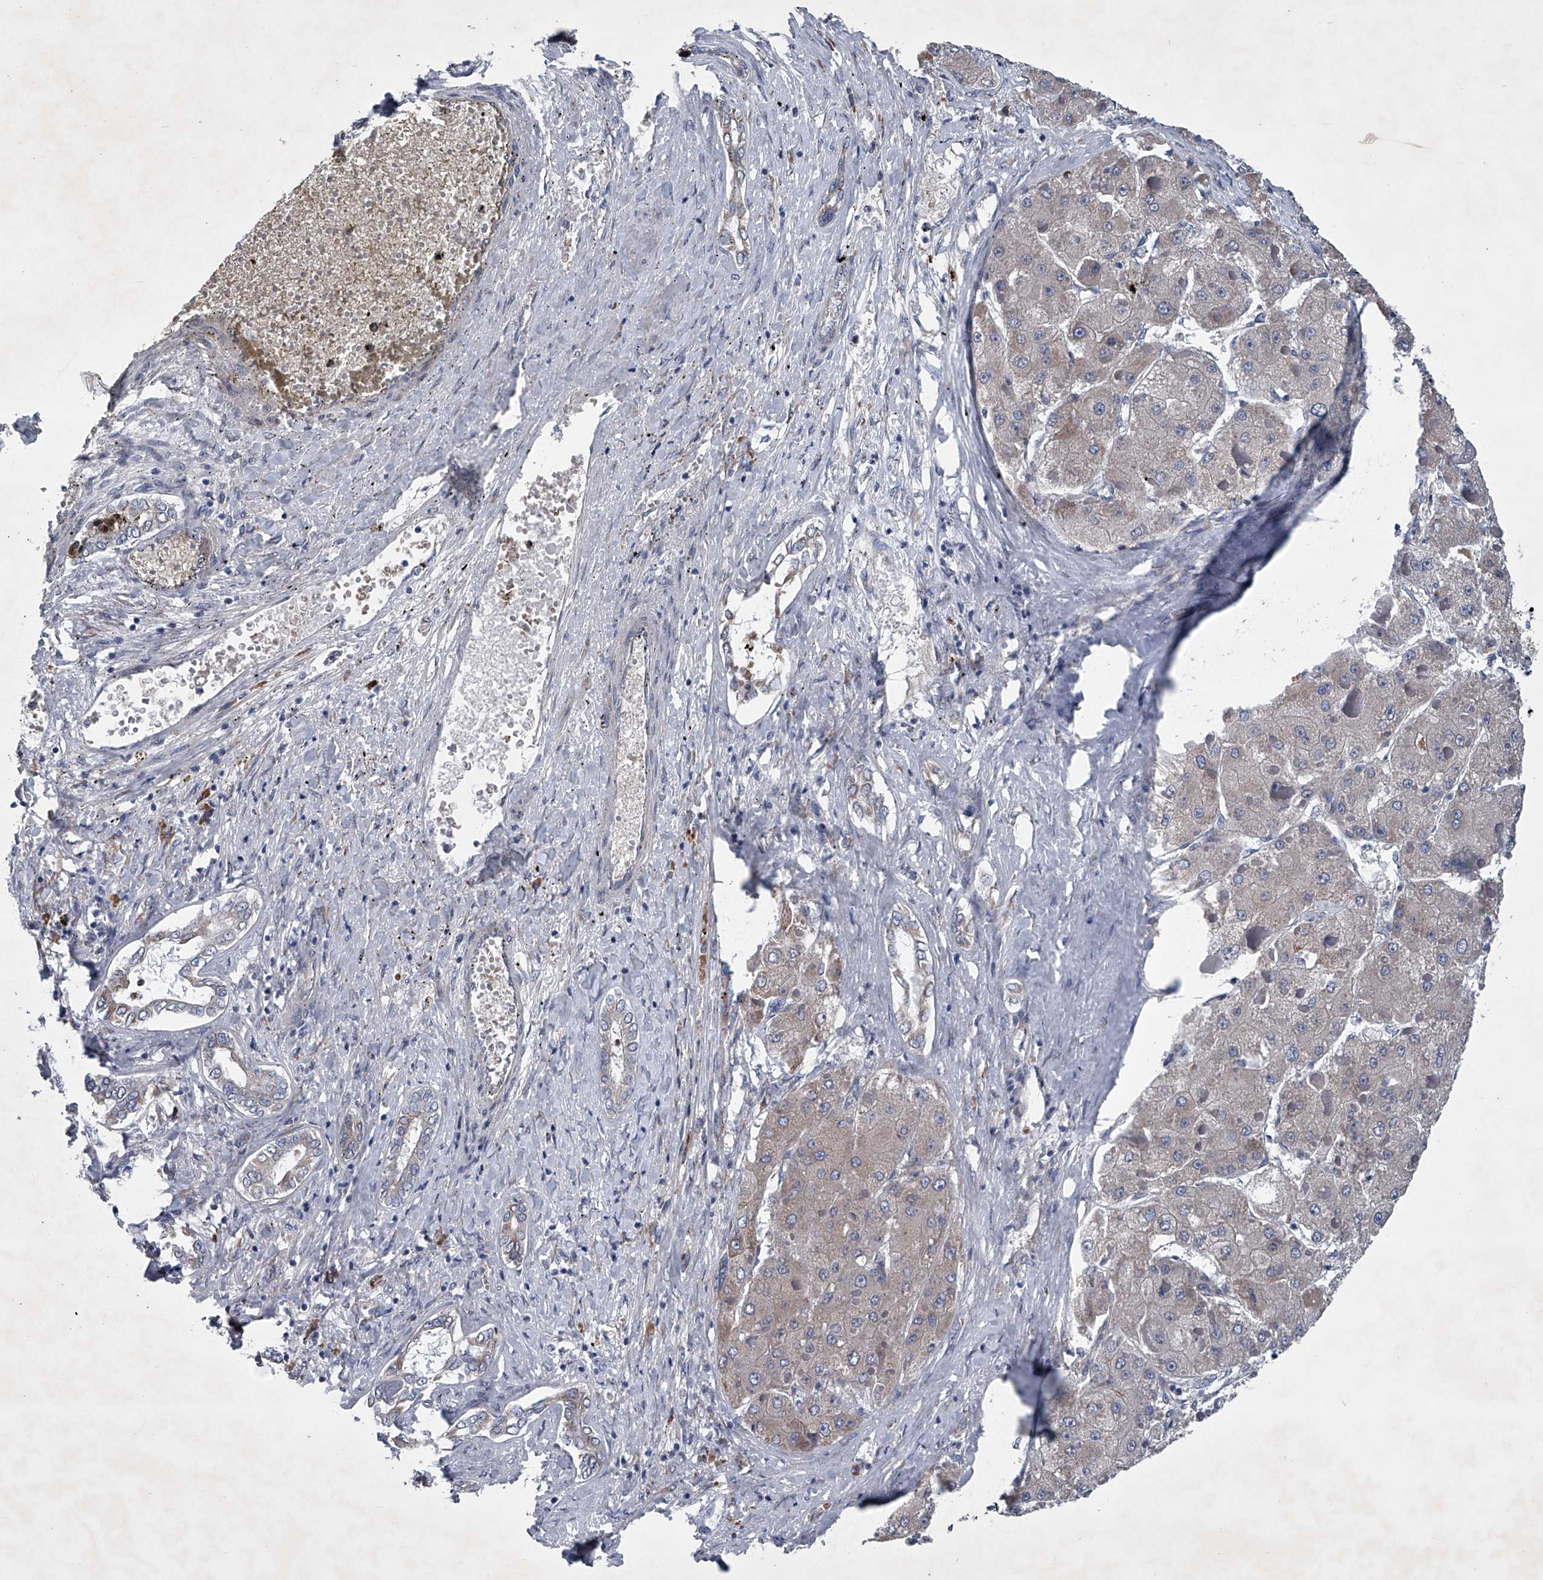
{"staining": {"intensity": "negative", "quantity": "none", "location": "none"}, "tissue": "liver cancer", "cell_type": "Tumor cells", "image_type": "cancer", "snomed": [{"axis": "morphology", "description": "Carcinoma, Hepatocellular, NOS"}, {"axis": "topography", "description": "Liver"}], "caption": "Immunohistochemistry (IHC) image of neoplastic tissue: human liver cancer stained with DAB demonstrates no significant protein staining in tumor cells.", "gene": "ABCG1", "patient": {"sex": "female", "age": 73}}